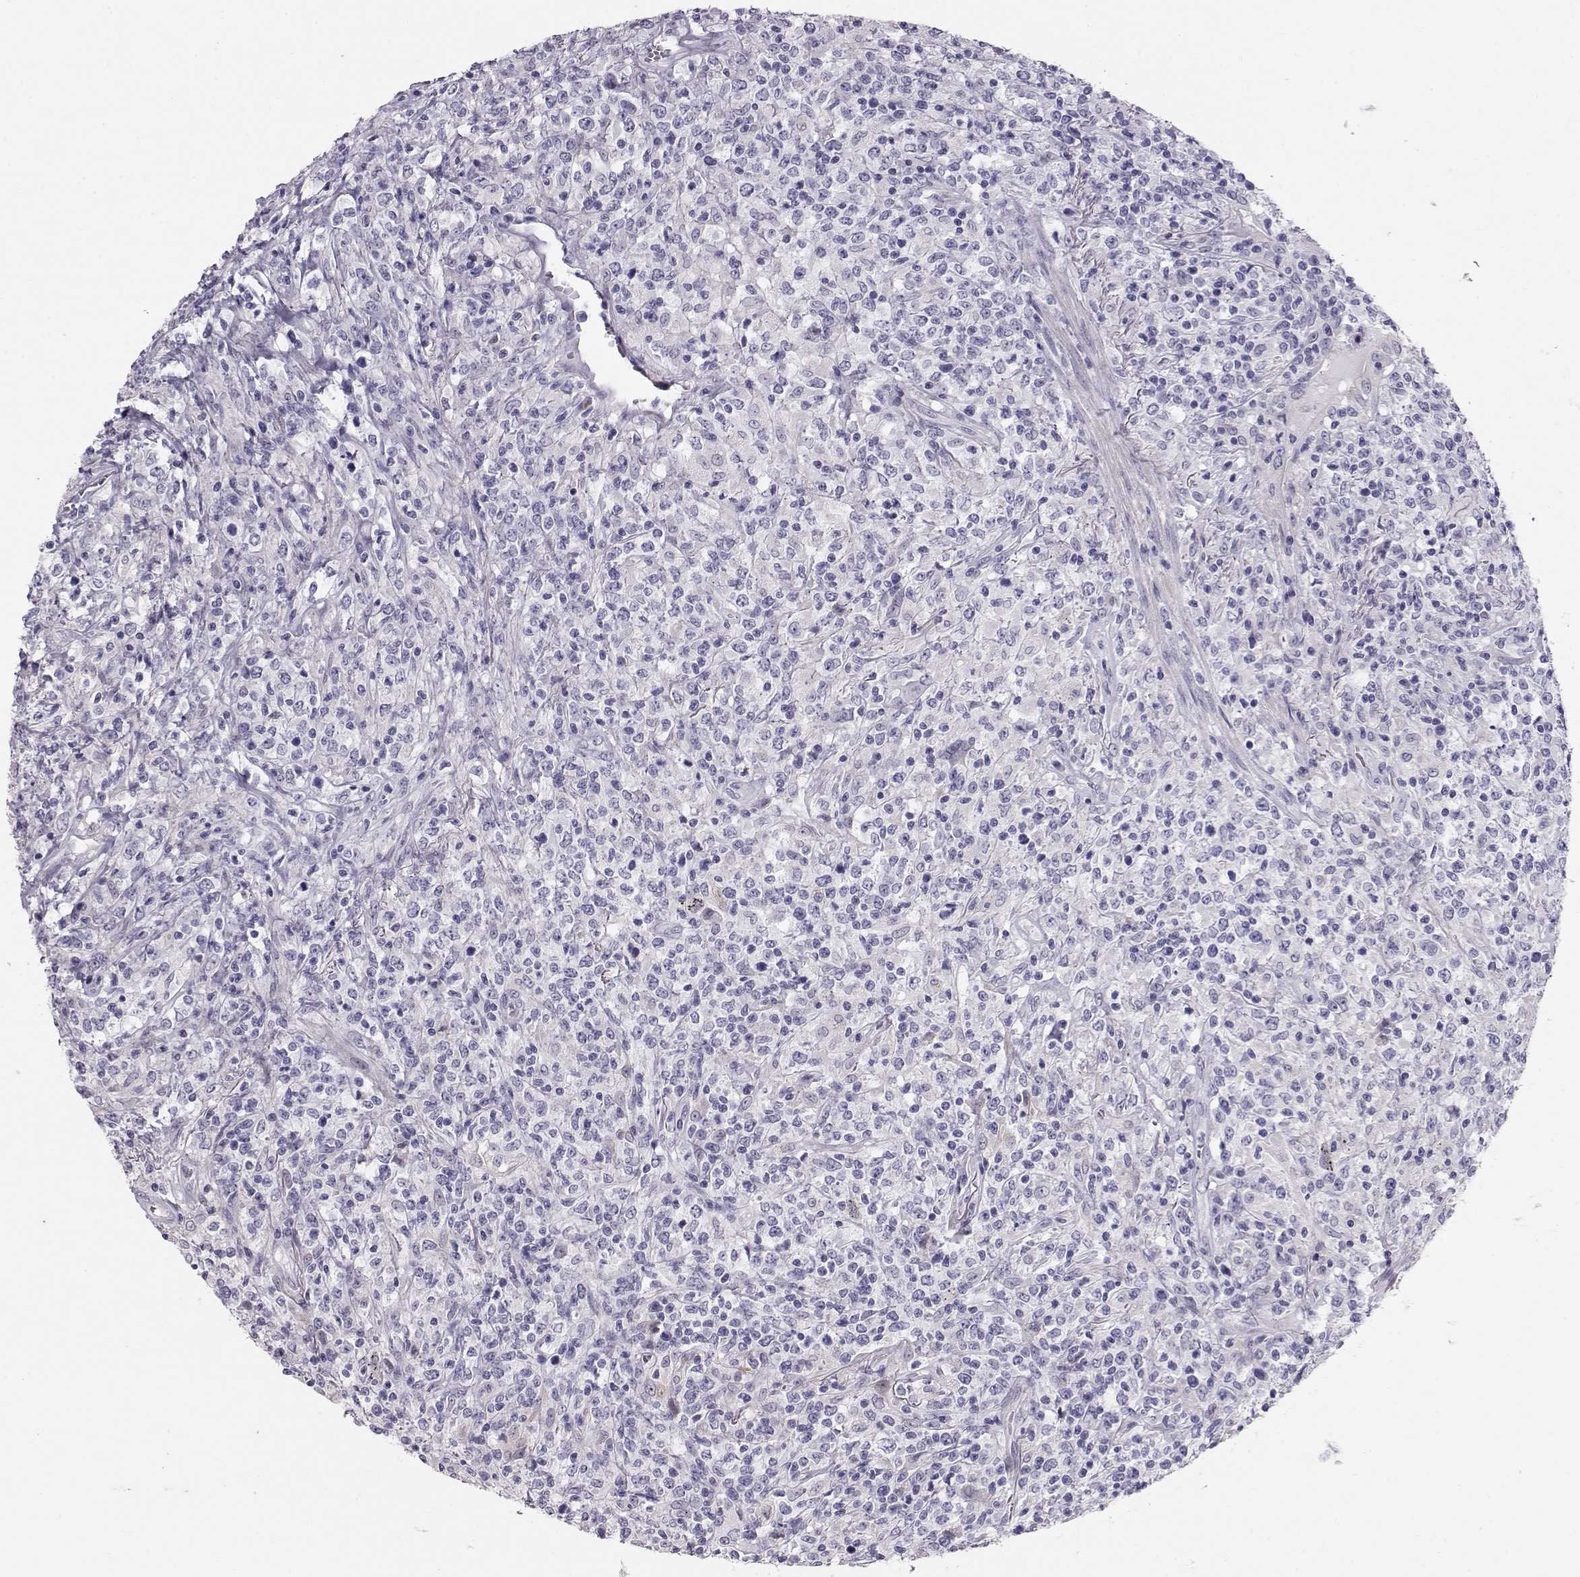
{"staining": {"intensity": "negative", "quantity": "none", "location": "none"}, "tissue": "lymphoma", "cell_type": "Tumor cells", "image_type": "cancer", "snomed": [{"axis": "morphology", "description": "Malignant lymphoma, non-Hodgkin's type, High grade"}, {"axis": "topography", "description": "Lung"}], "caption": "Tumor cells show no significant protein staining in malignant lymphoma, non-Hodgkin's type (high-grade). The staining is performed using DAB (3,3'-diaminobenzidine) brown chromogen with nuclei counter-stained in using hematoxylin.", "gene": "RD3", "patient": {"sex": "male", "age": 79}}